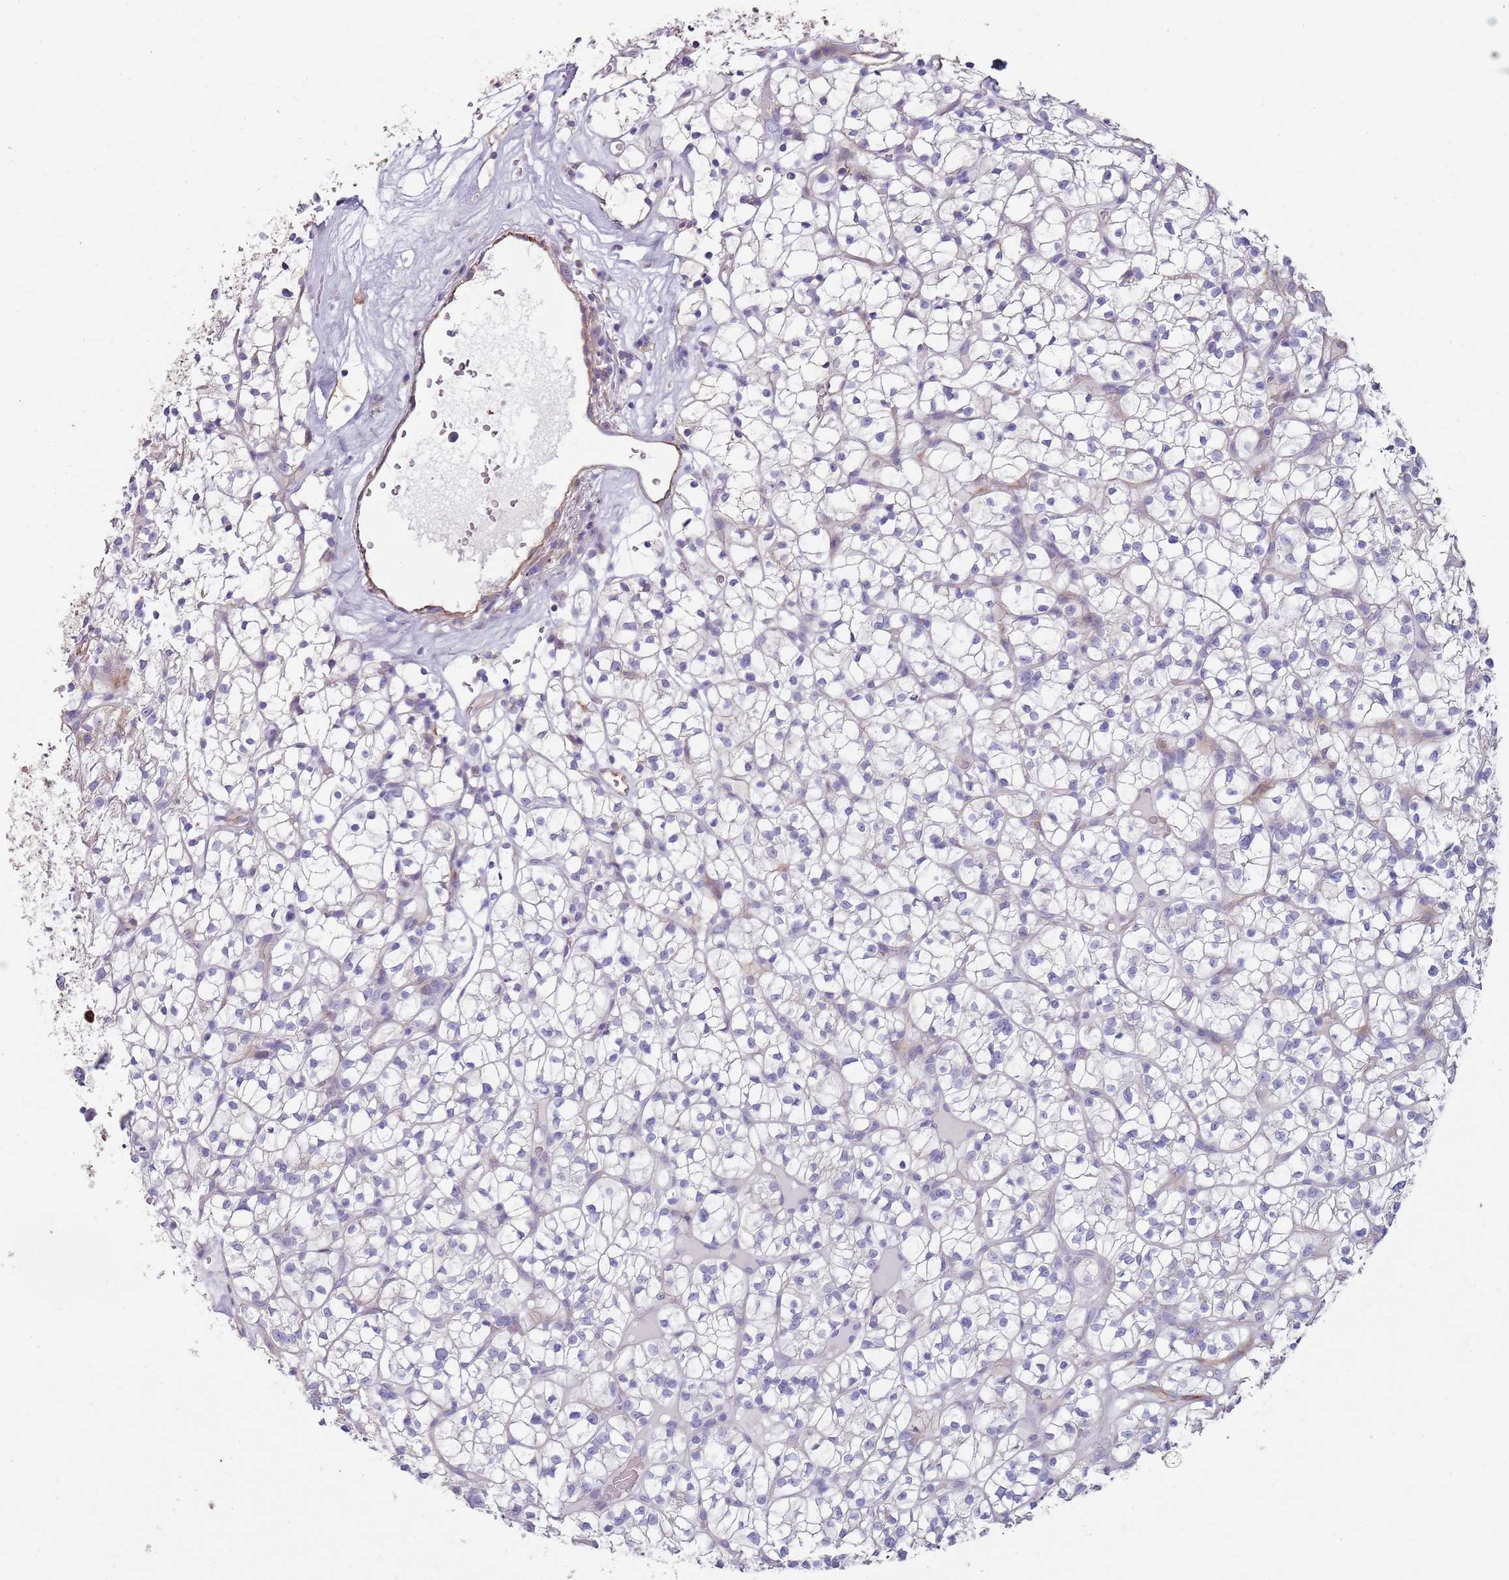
{"staining": {"intensity": "negative", "quantity": "none", "location": "none"}, "tissue": "renal cancer", "cell_type": "Tumor cells", "image_type": "cancer", "snomed": [{"axis": "morphology", "description": "Adenocarcinoma, NOS"}, {"axis": "topography", "description": "Kidney"}], "caption": "Tumor cells are negative for brown protein staining in renal adenocarcinoma.", "gene": "NBPF3", "patient": {"sex": "female", "age": 64}}